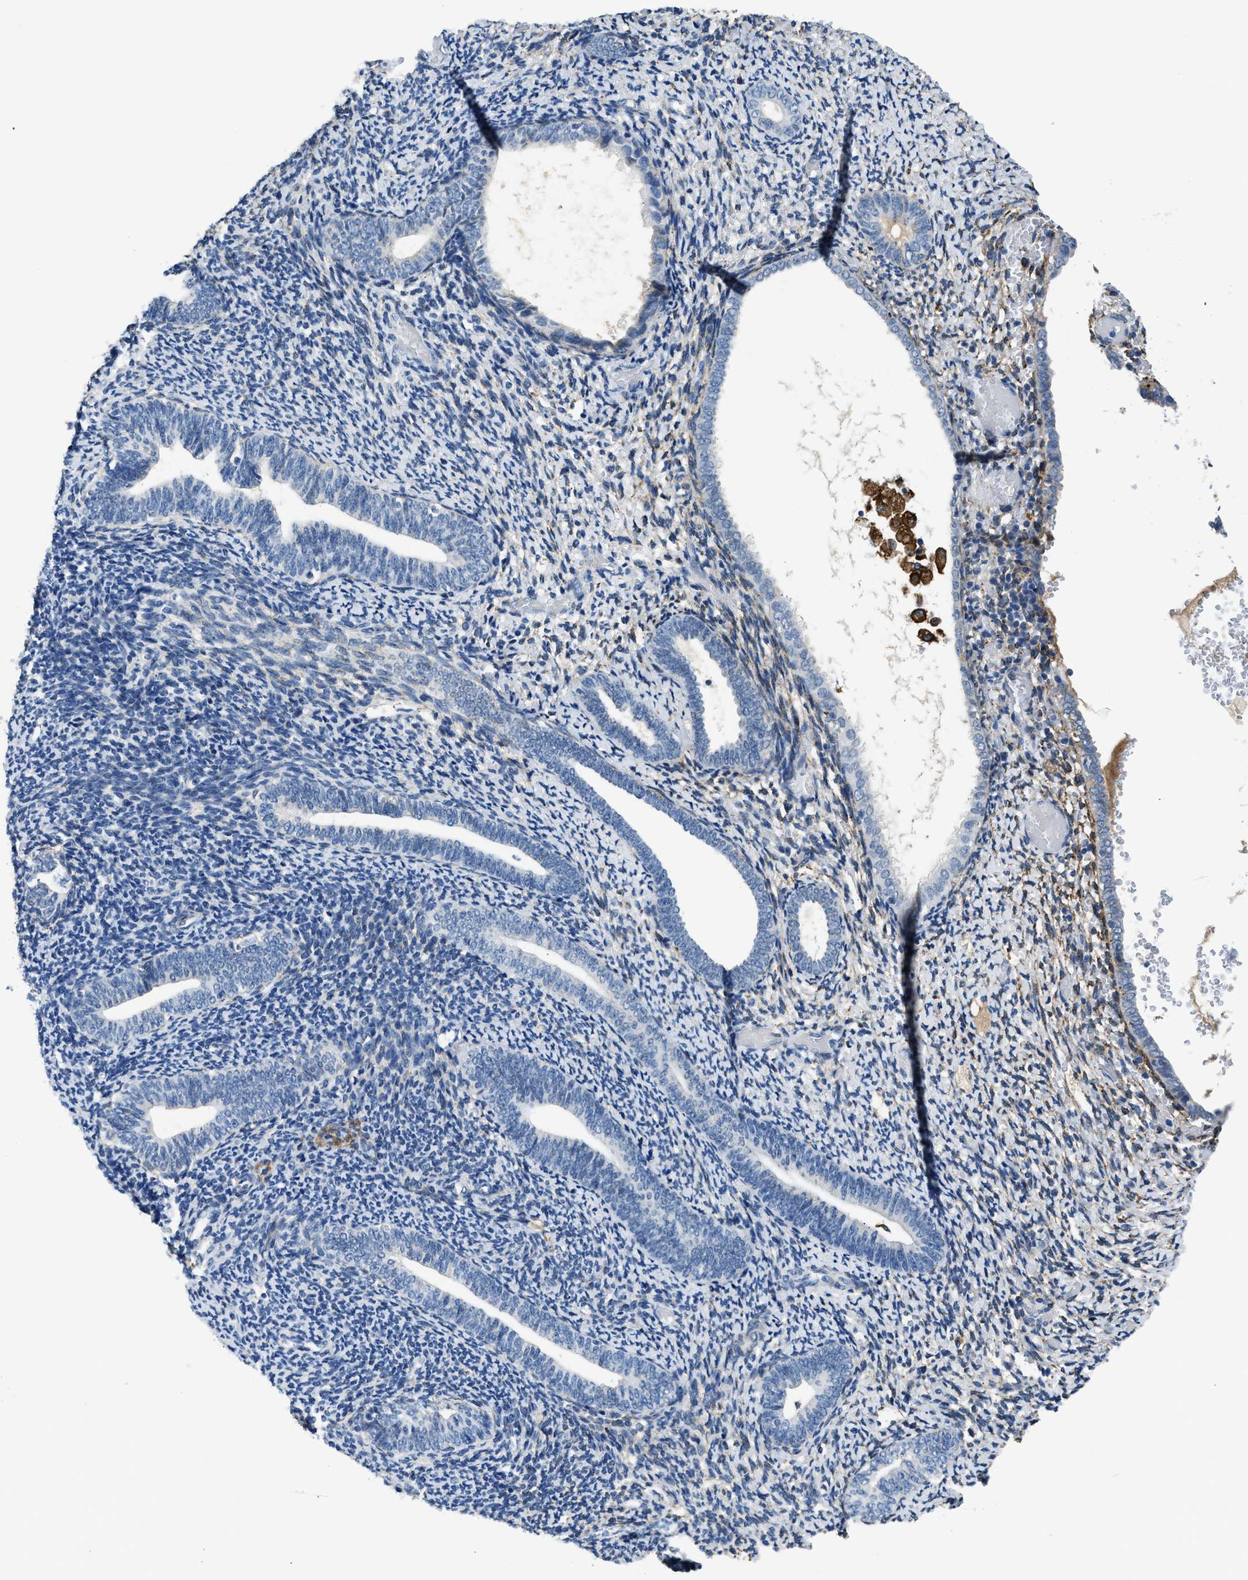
{"staining": {"intensity": "moderate", "quantity": "<25%", "location": "cytoplasmic/membranous"}, "tissue": "endometrium", "cell_type": "Cells in endometrial stroma", "image_type": "normal", "snomed": [{"axis": "morphology", "description": "Normal tissue, NOS"}, {"axis": "topography", "description": "Endometrium"}], "caption": "Immunohistochemistry (IHC) (DAB (3,3'-diaminobenzidine)) staining of benign endometrium shows moderate cytoplasmic/membranous protein expression in approximately <25% of cells in endometrial stroma.", "gene": "LRP1", "patient": {"sex": "female", "age": 66}}